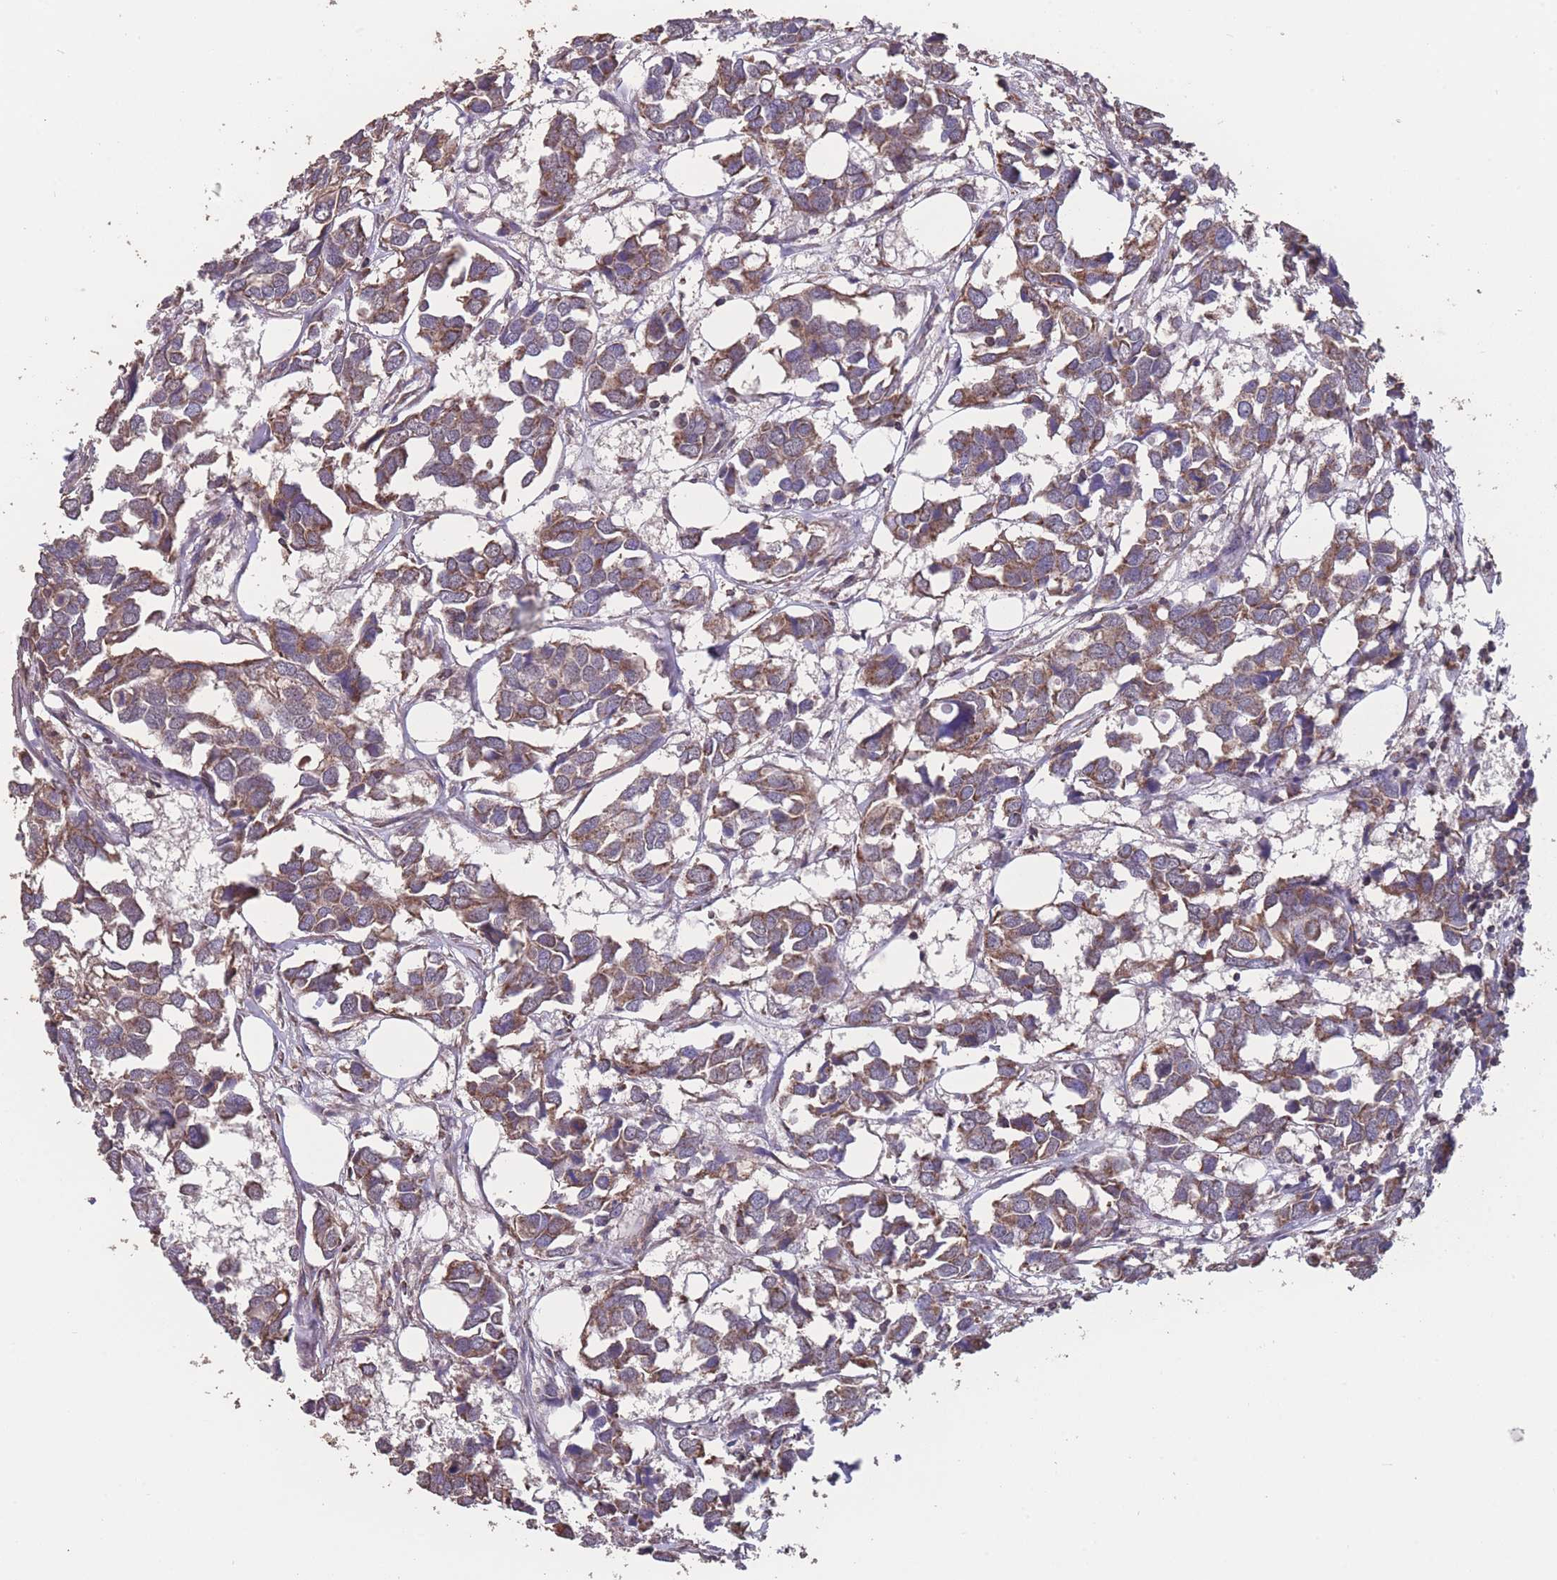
{"staining": {"intensity": "weak", "quantity": ">75%", "location": "cytoplasmic/membranous"}, "tissue": "breast cancer", "cell_type": "Tumor cells", "image_type": "cancer", "snomed": [{"axis": "morphology", "description": "Duct carcinoma"}, {"axis": "topography", "description": "Breast"}], "caption": "A high-resolution photomicrograph shows immunohistochemistry staining of breast cancer, which displays weak cytoplasmic/membranous positivity in approximately >75% of tumor cells. (IHC, brightfield microscopy, high magnification).", "gene": "NUDT21", "patient": {"sex": "female", "age": 83}}